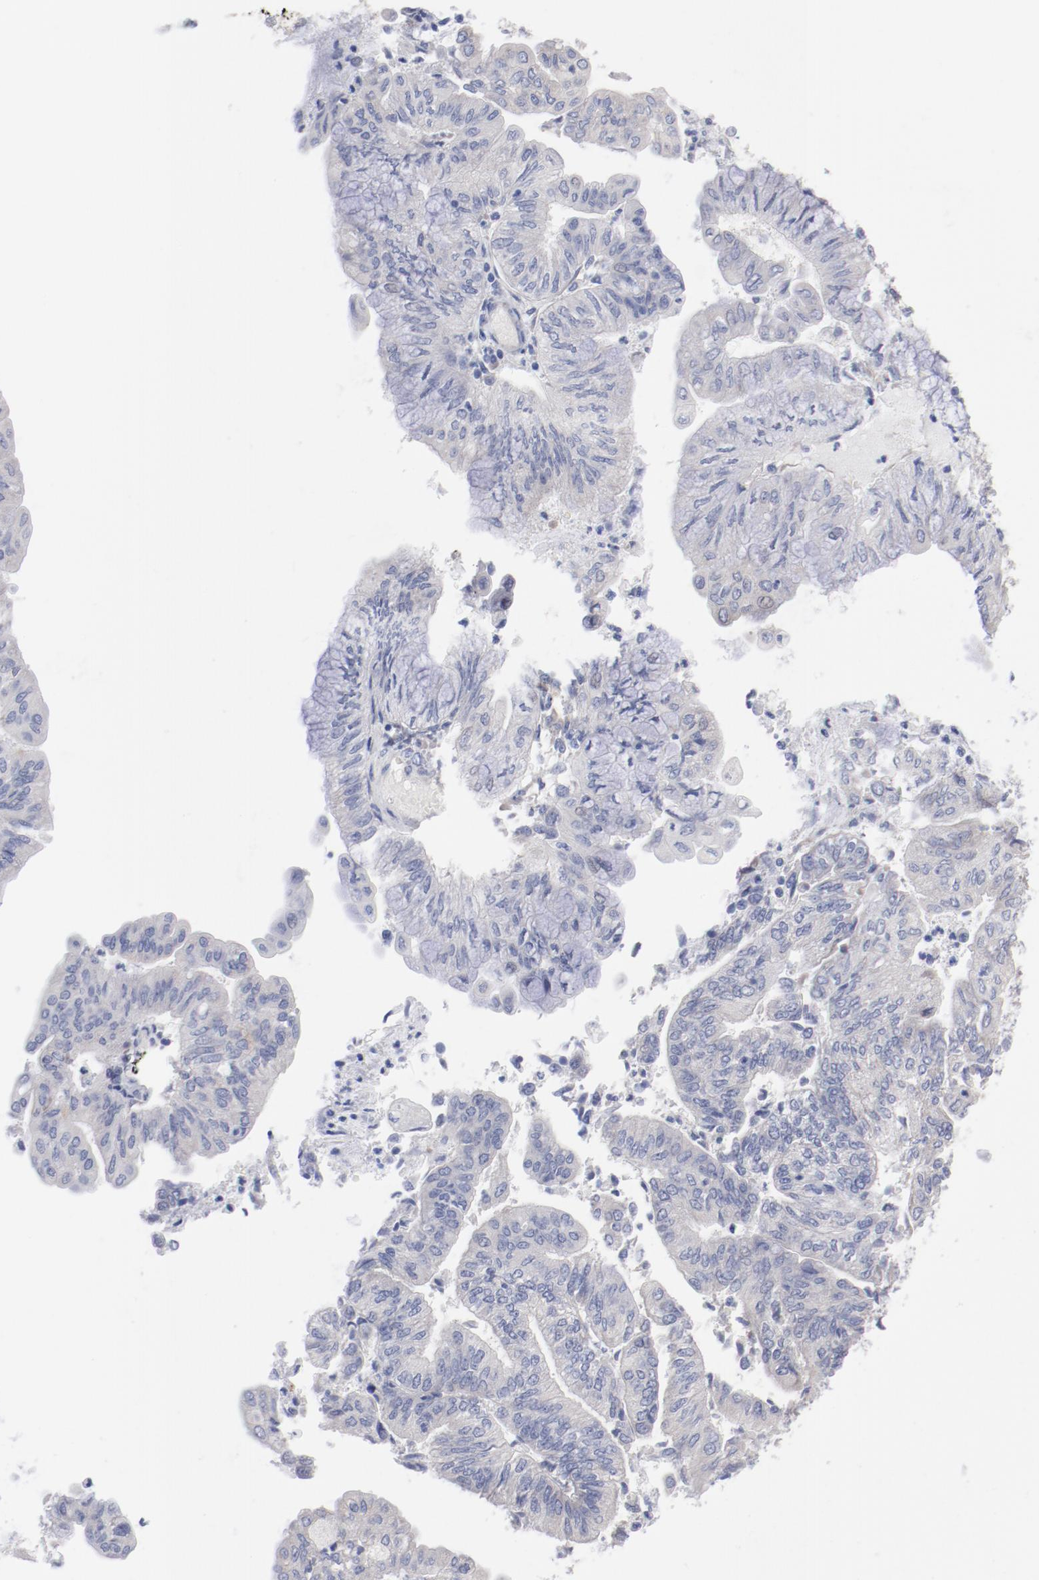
{"staining": {"intensity": "negative", "quantity": "none", "location": "none"}, "tissue": "endometrial cancer", "cell_type": "Tumor cells", "image_type": "cancer", "snomed": [{"axis": "morphology", "description": "Adenocarcinoma, NOS"}, {"axis": "topography", "description": "Endometrium"}], "caption": "Micrograph shows no protein positivity in tumor cells of adenocarcinoma (endometrial) tissue.", "gene": "CPE", "patient": {"sex": "female", "age": 59}}